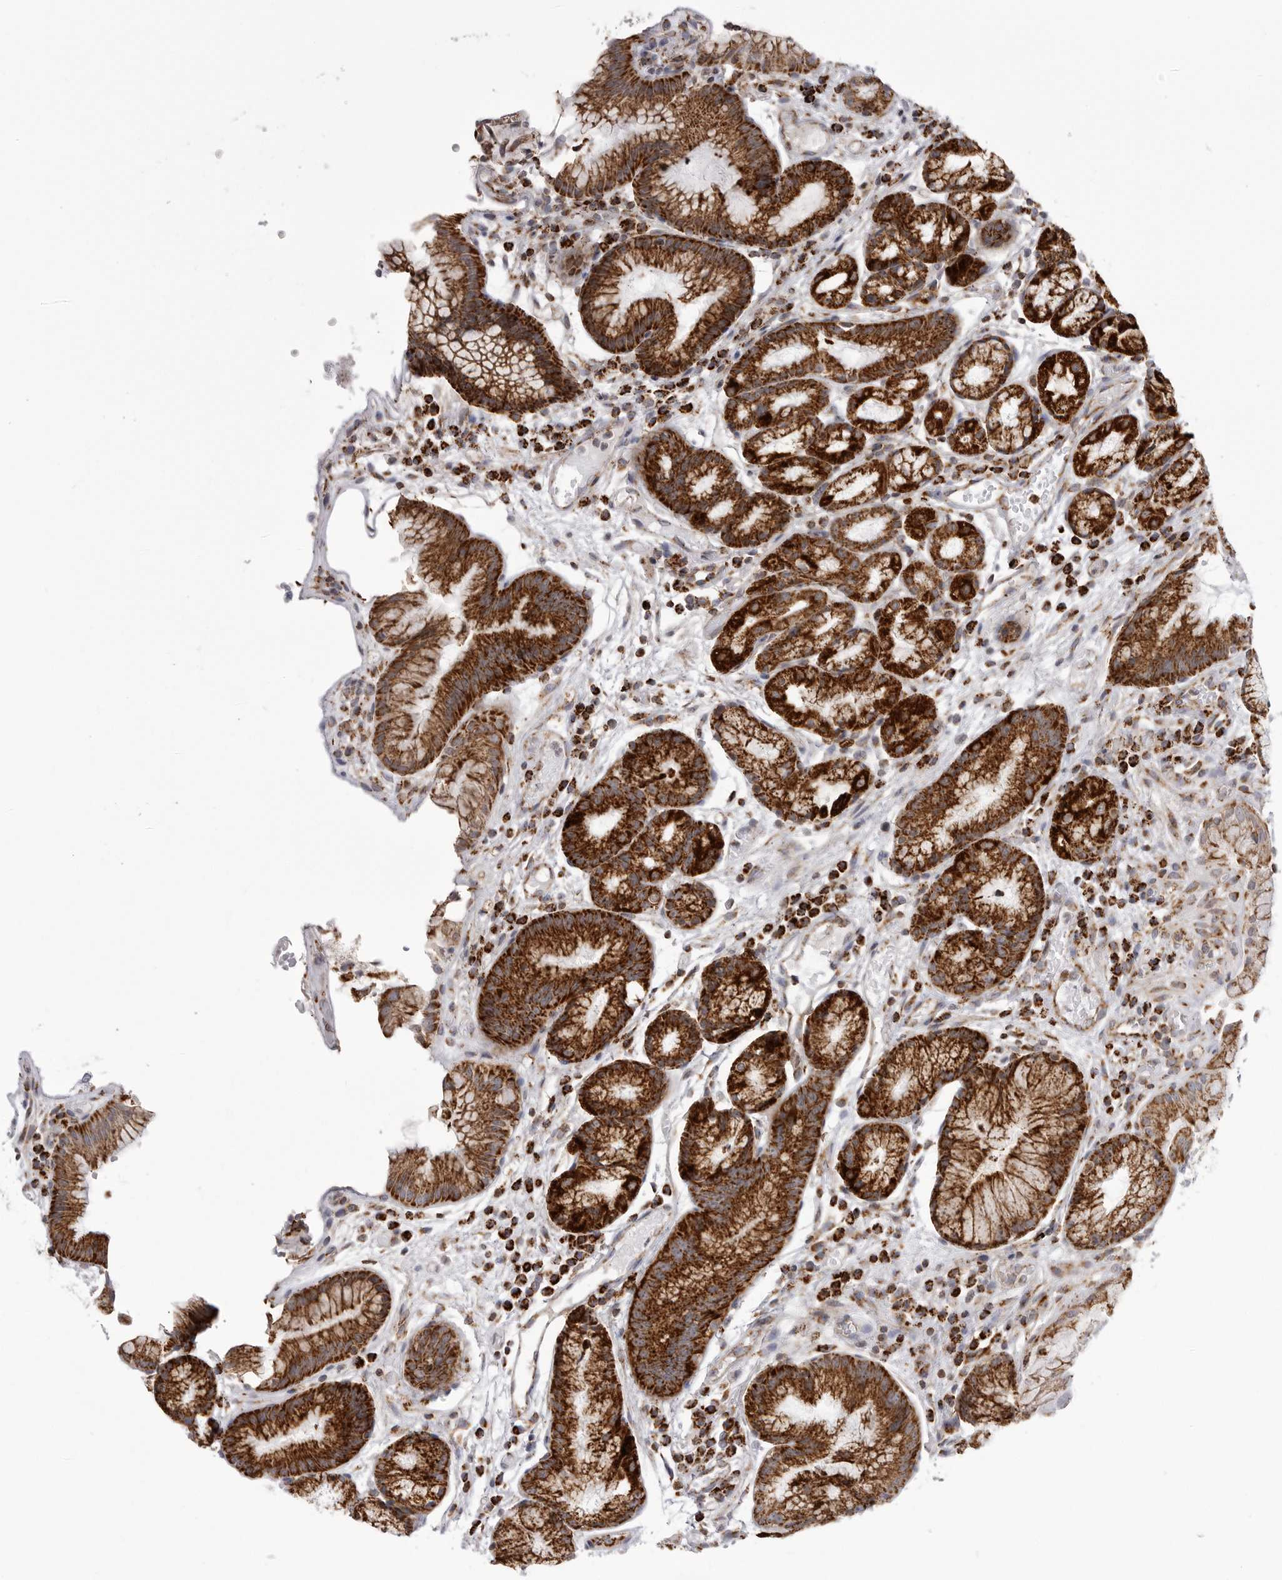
{"staining": {"intensity": "strong", "quantity": ">75%", "location": "cytoplasmic/membranous"}, "tissue": "stomach", "cell_type": "Glandular cells", "image_type": "normal", "snomed": [{"axis": "morphology", "description": "Normal tissue, NOS"}, {"axis": "topography", "description": "Stomach, upper"}], "caption": "About >75% of glandular cells in unremarkable stomach demonstrate strong cytoplasmic/membranous protein staining as visualized by brown immunohistochemical staining.", "gene": "TUFM", "patient": {"sex": "male", "age": 72}}